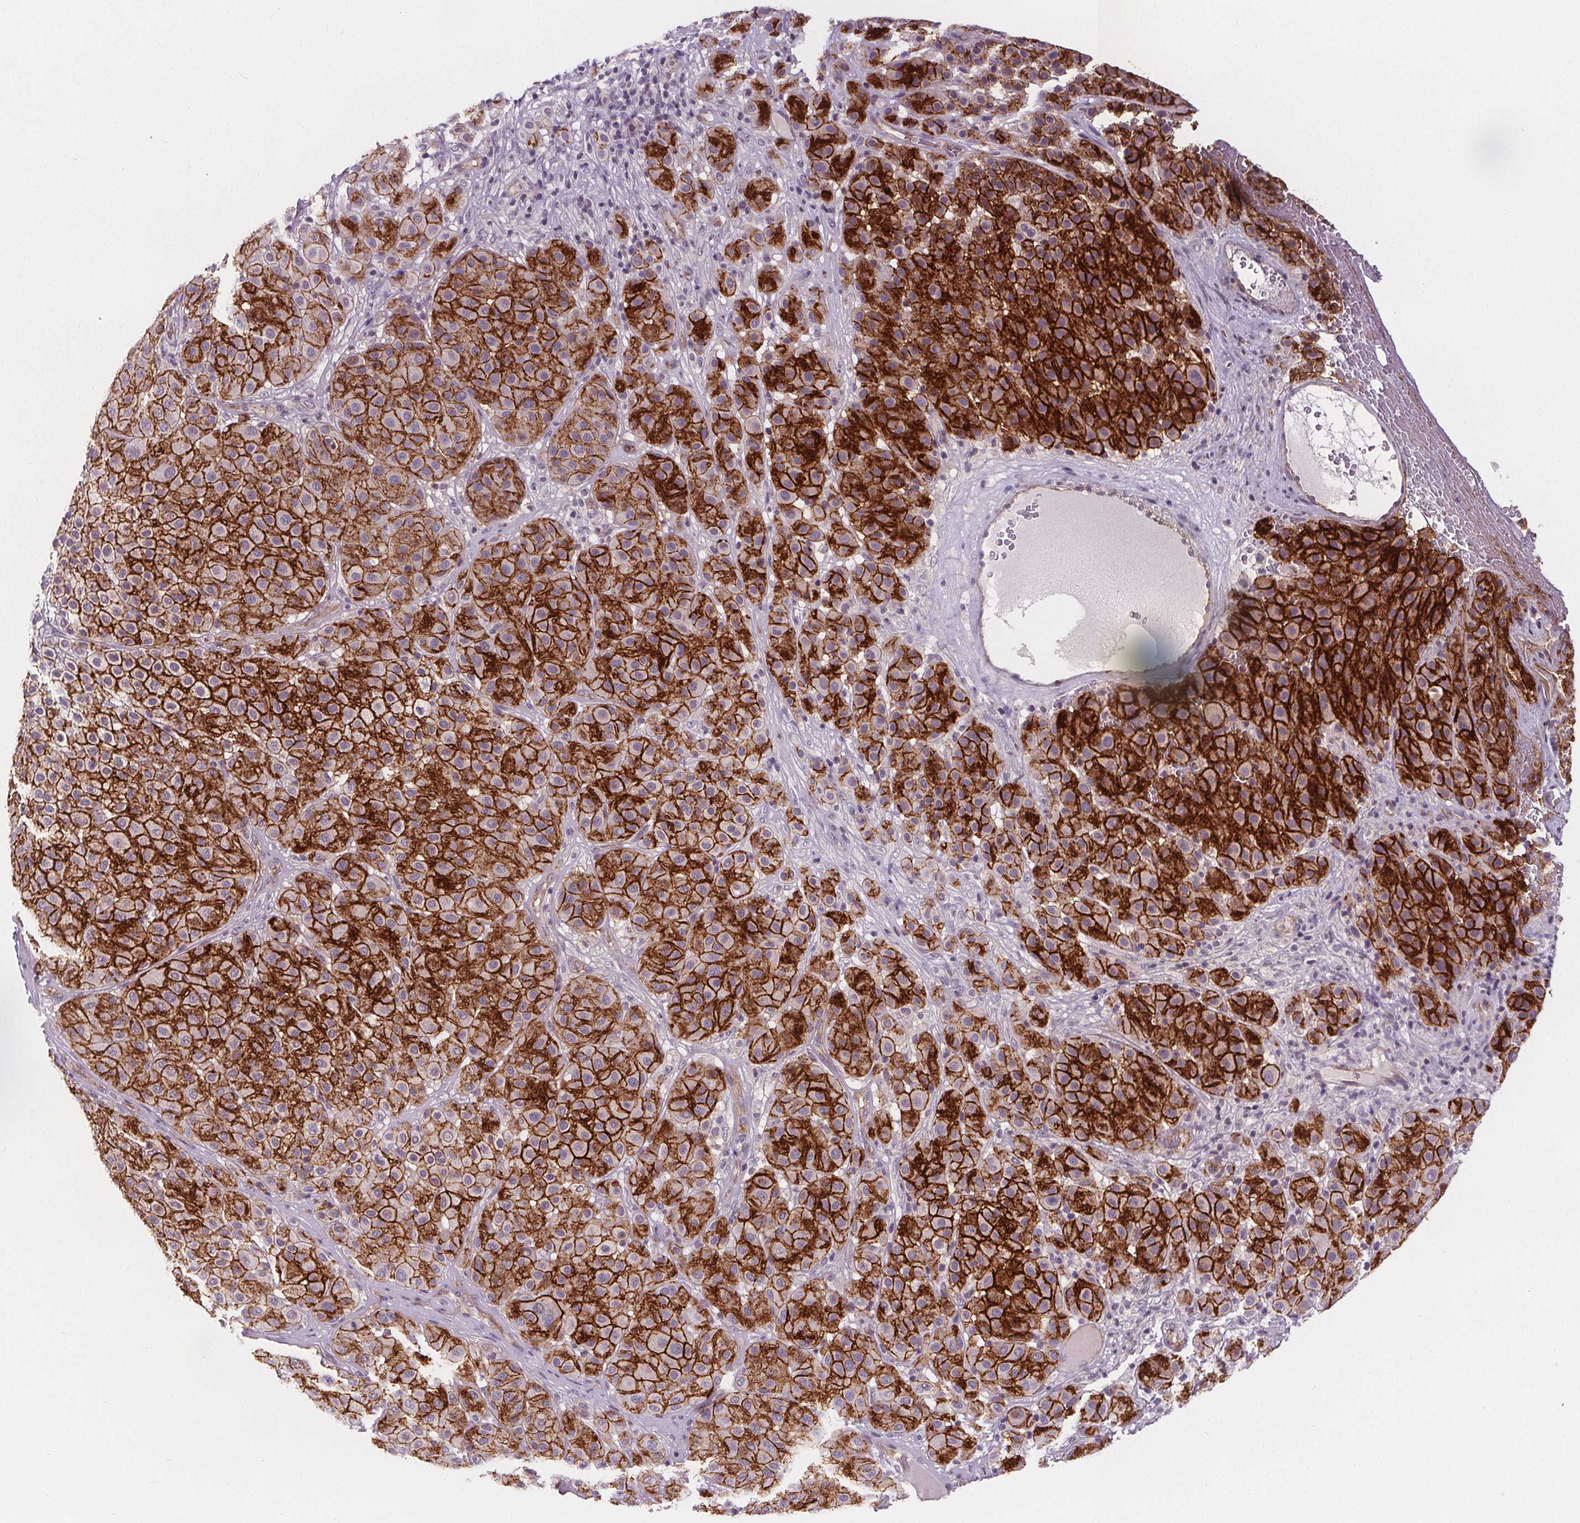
{"staining": {"intensity": "strong", "quantity": ">75%", "location": "cytoplasmic/membranous"}, "tissue": "melanoma", "cell_type": "Tumor cells", "image_type": "cancer", "snomed": [{"axis": "morphology", "description": "Malignant melanoma, Metastatic site"}, {"axis": "topography", "description": "Smooth muscle"}], "caption": "Tumor cells demonstrate high levels of strong cytoplasmic/membranous positivity in about >75% of cells in malignant melanoma (metastatic site).", "gene": "ATP1A1", "patient": {"sex": "male", "age": 41}}